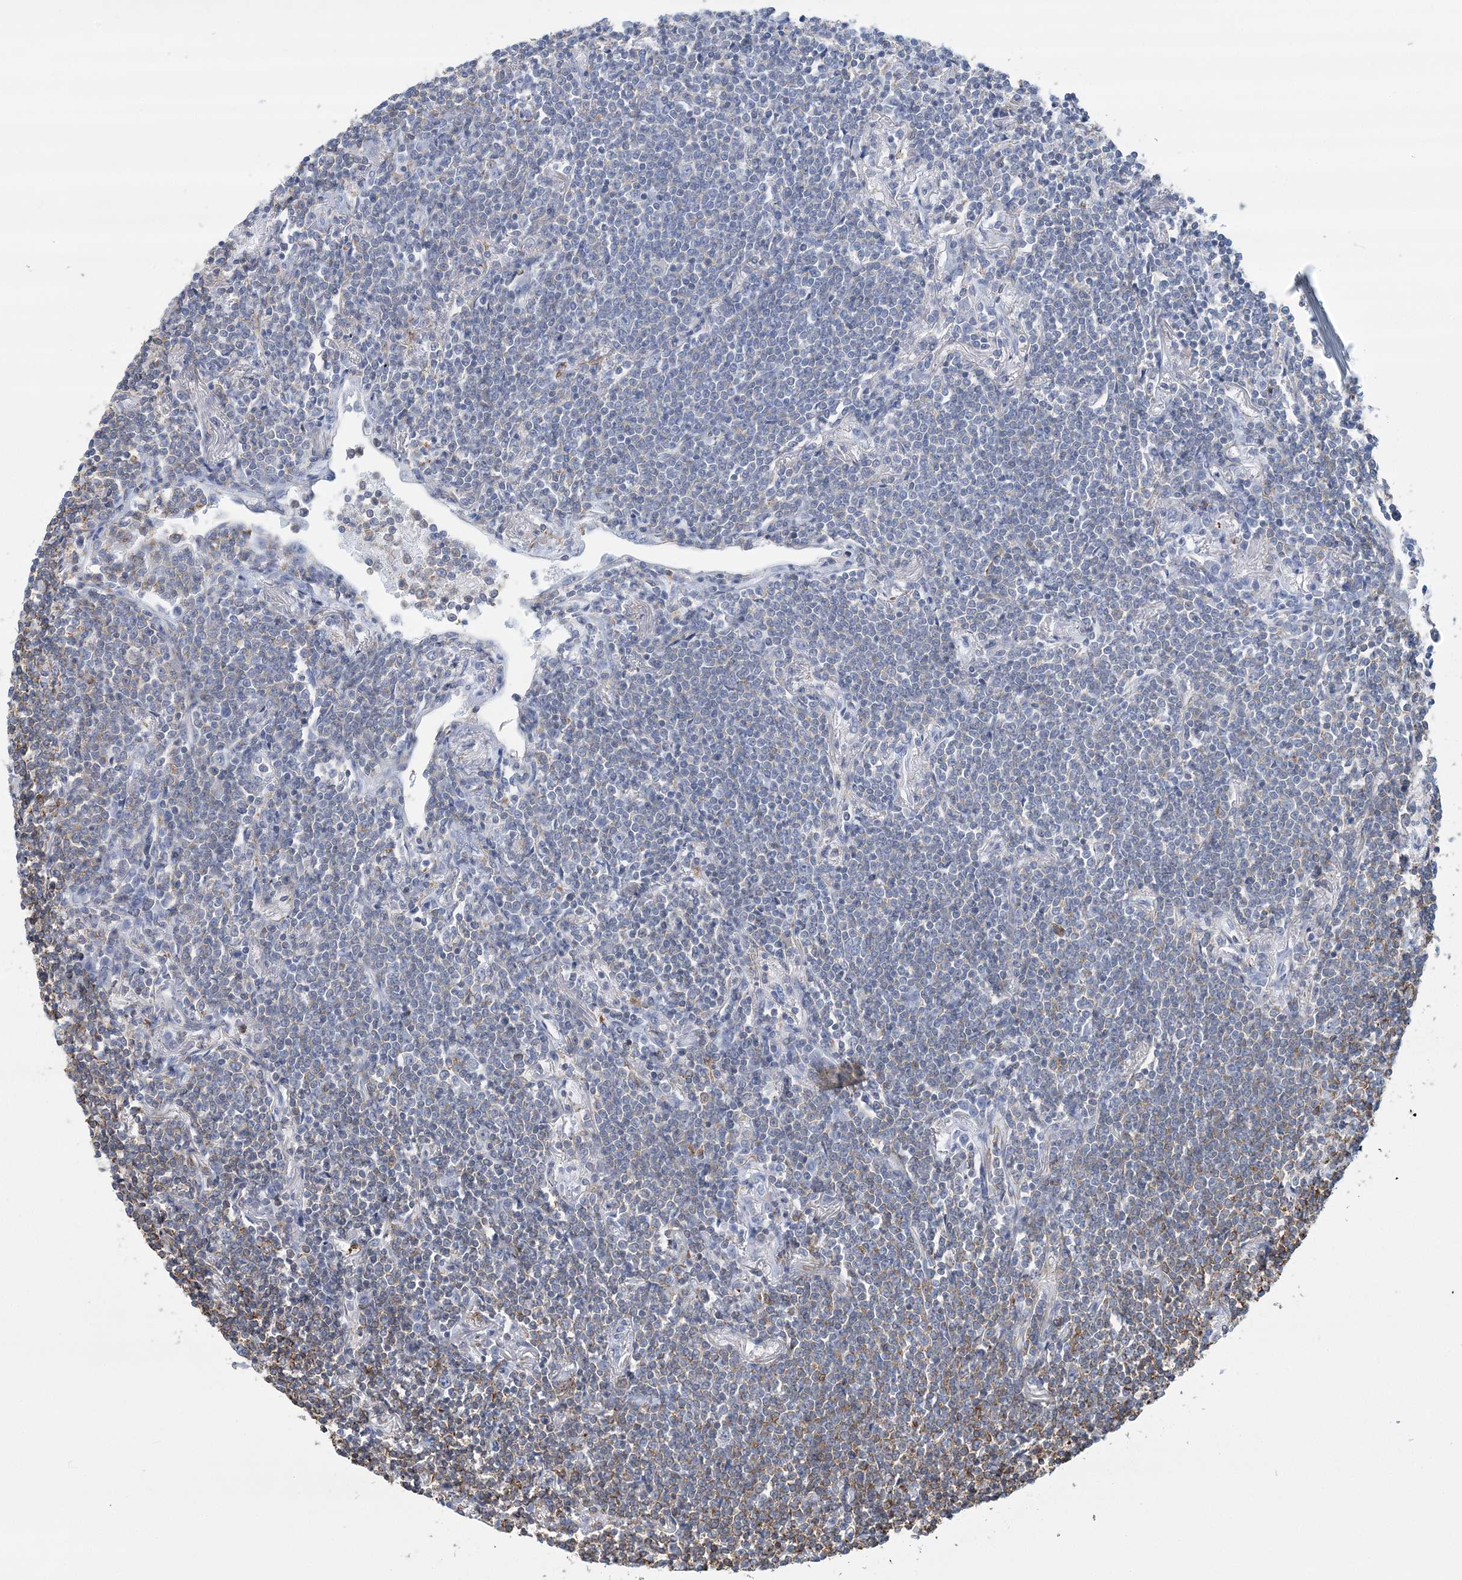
{"staining": {"intensity": "negative", "quantity": "none", "location": "none"}, "tissue": "lymphoma", "cell_type": "Tumor cells", "image_type": "cancer", "snomed": [{"axis": "morphology", "description": "Malignant lymphoma, non-Hodgkin's type, Low grade"}, {"axis": "topography", "description": "Lung"}], "caption": "Immunohistochemistry micrograph of neoplastic tissue: lymphoma stained with DAB (3,3'-diaminobenzidine) shows no significant protein positivity in tumor cells. (Stains: DAB (3,3'-diaminobenzidine) IHC with hematoxylin counter stain, Microscopy: brightfield microscopy at high magnification).", "gene": "C11orf21", "patient": {"sex": "female", "age": 71}}